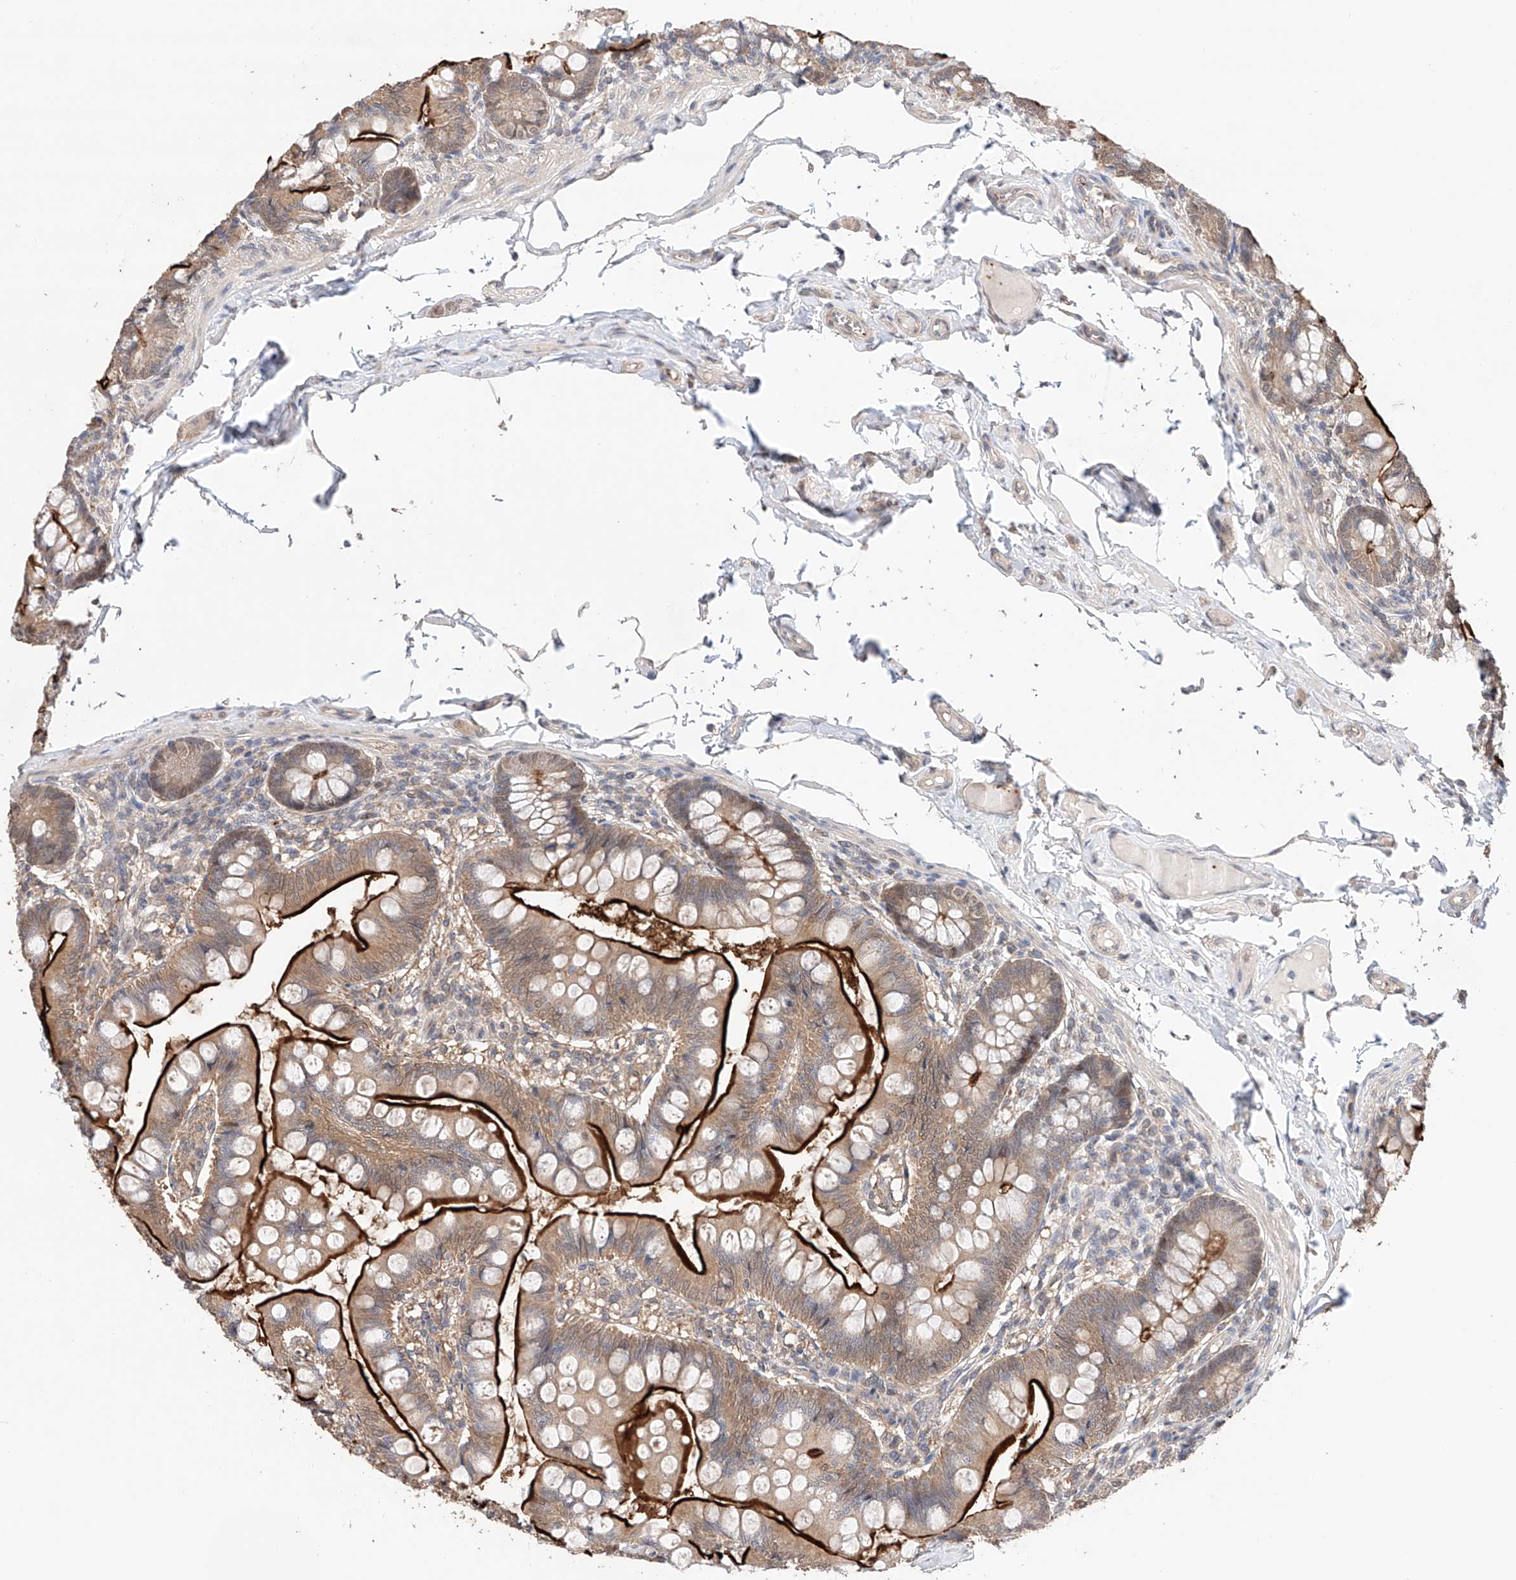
{"staining": {"intensity": "strong", "quantity": ">75%", "location": "cytoplasmic/membranous,nuclear"}, "tissue": "small intestine", "cell_type": "Glandular cells", "image_type": "normal", "snomed": [{"axis": "morphology", "description": "Normal tissue, NOS"}, {"axis": "topography", "description": "Small intestine"}], "caption": "Immunohistochemistry (IHC) micrograph of normal small intestine: human small intestine stained using IHC exhibits high levels of strong protein expression localized specifically in the cytoplasmic/membranous,nuclear of glandular cells, appearing as a cytoplasmic/membranous,nuclear brown color.", "gene": "ZFHX2", "patient": {"sex": "male", "age": 7}}